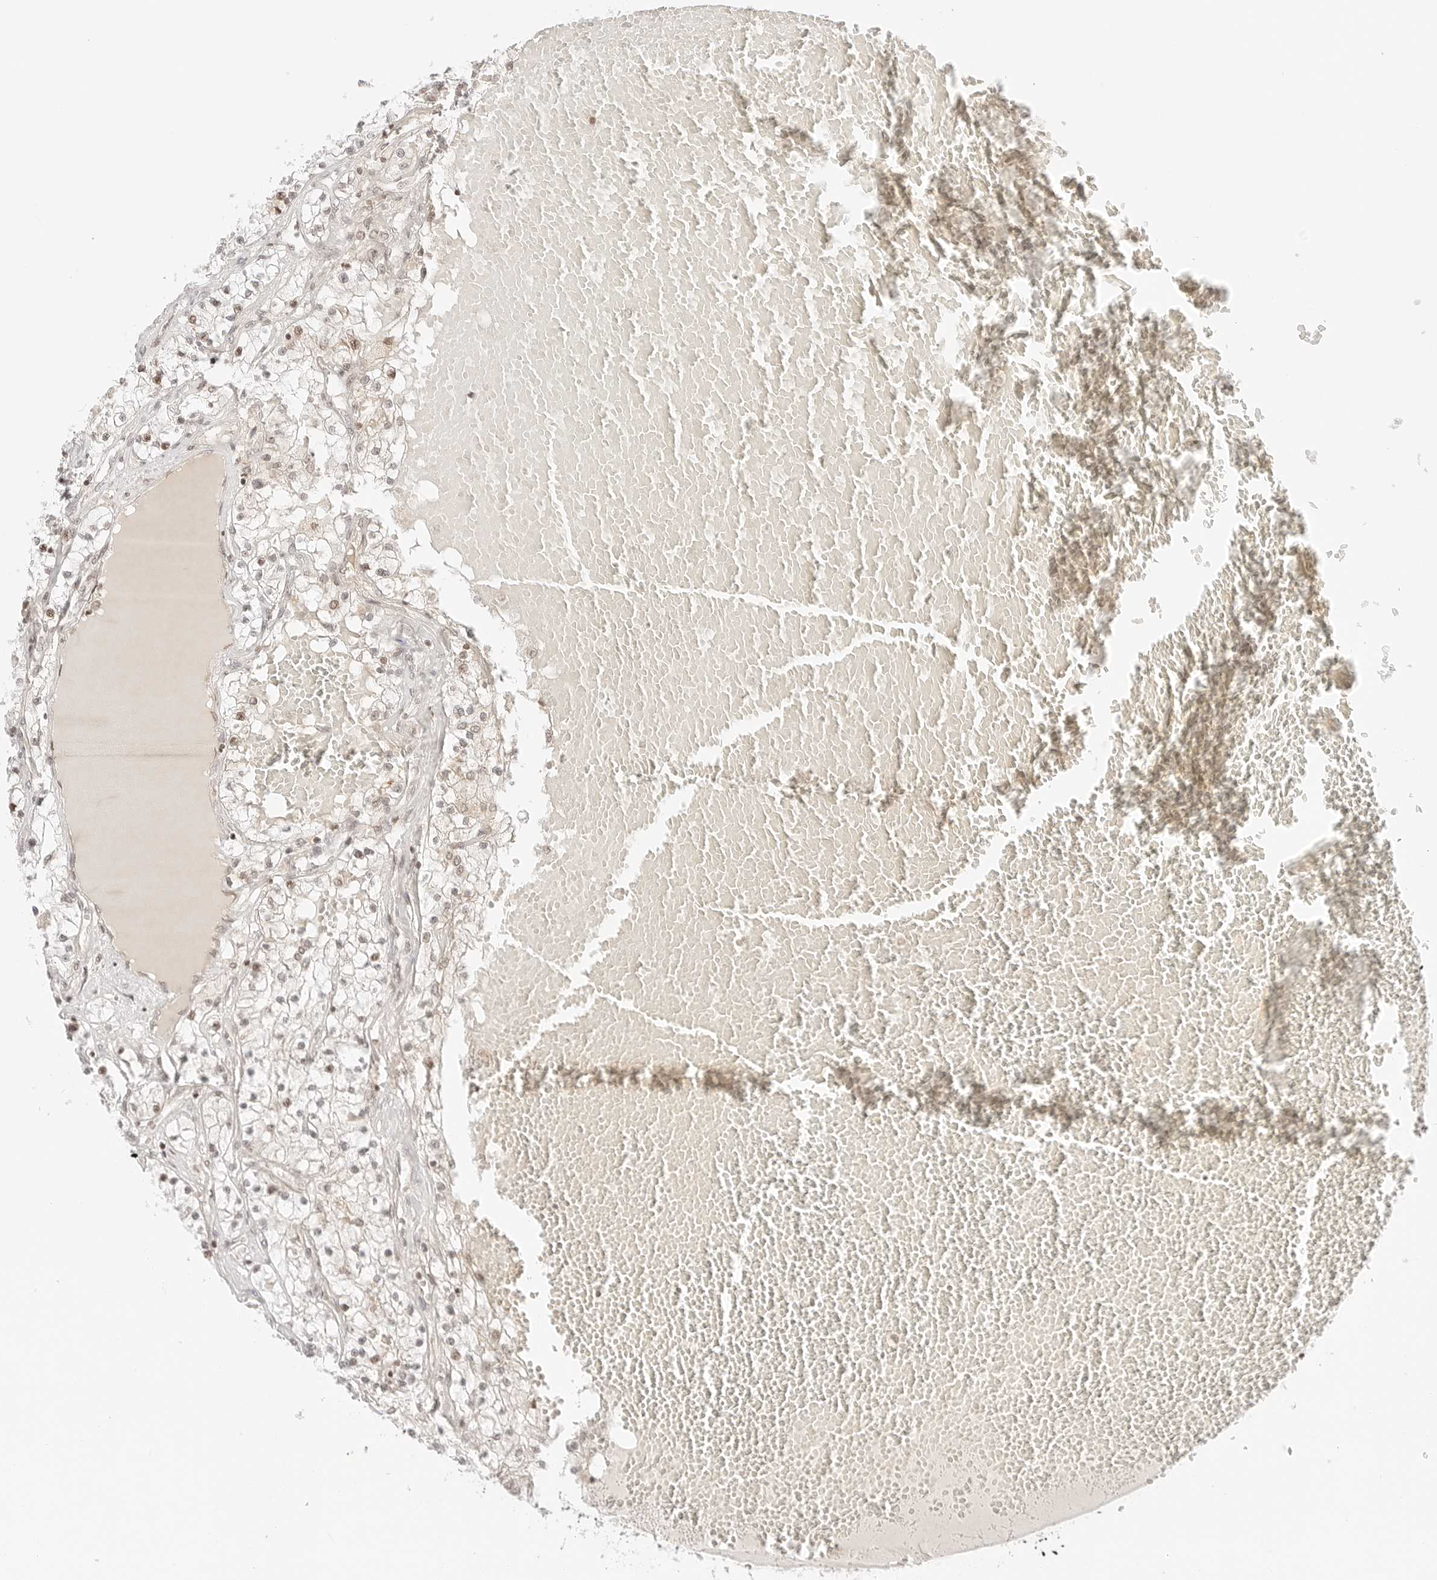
{"staining": {"intensity": "weak", "quantity": "25%-75%", "location": "nuclear"}, "tissue": "renal cancer", "cell_type": "Tumor cells", "image_type": "cancer", "snomed": [{"axis": "morphology", "description": "Normal tissue, NOS"}, {"axis": "morphology", "description": "Adenocarcinoma, NOS"}, {"axis": "topography", "description": "Kidney"}], "caption": "A brown stain labels weak nuclear staining of a protein in human adenocarcinoma (renal) tumor cells.", "gene": "RPS6KL1", "patient": {"sex": "male", "age": 68}}